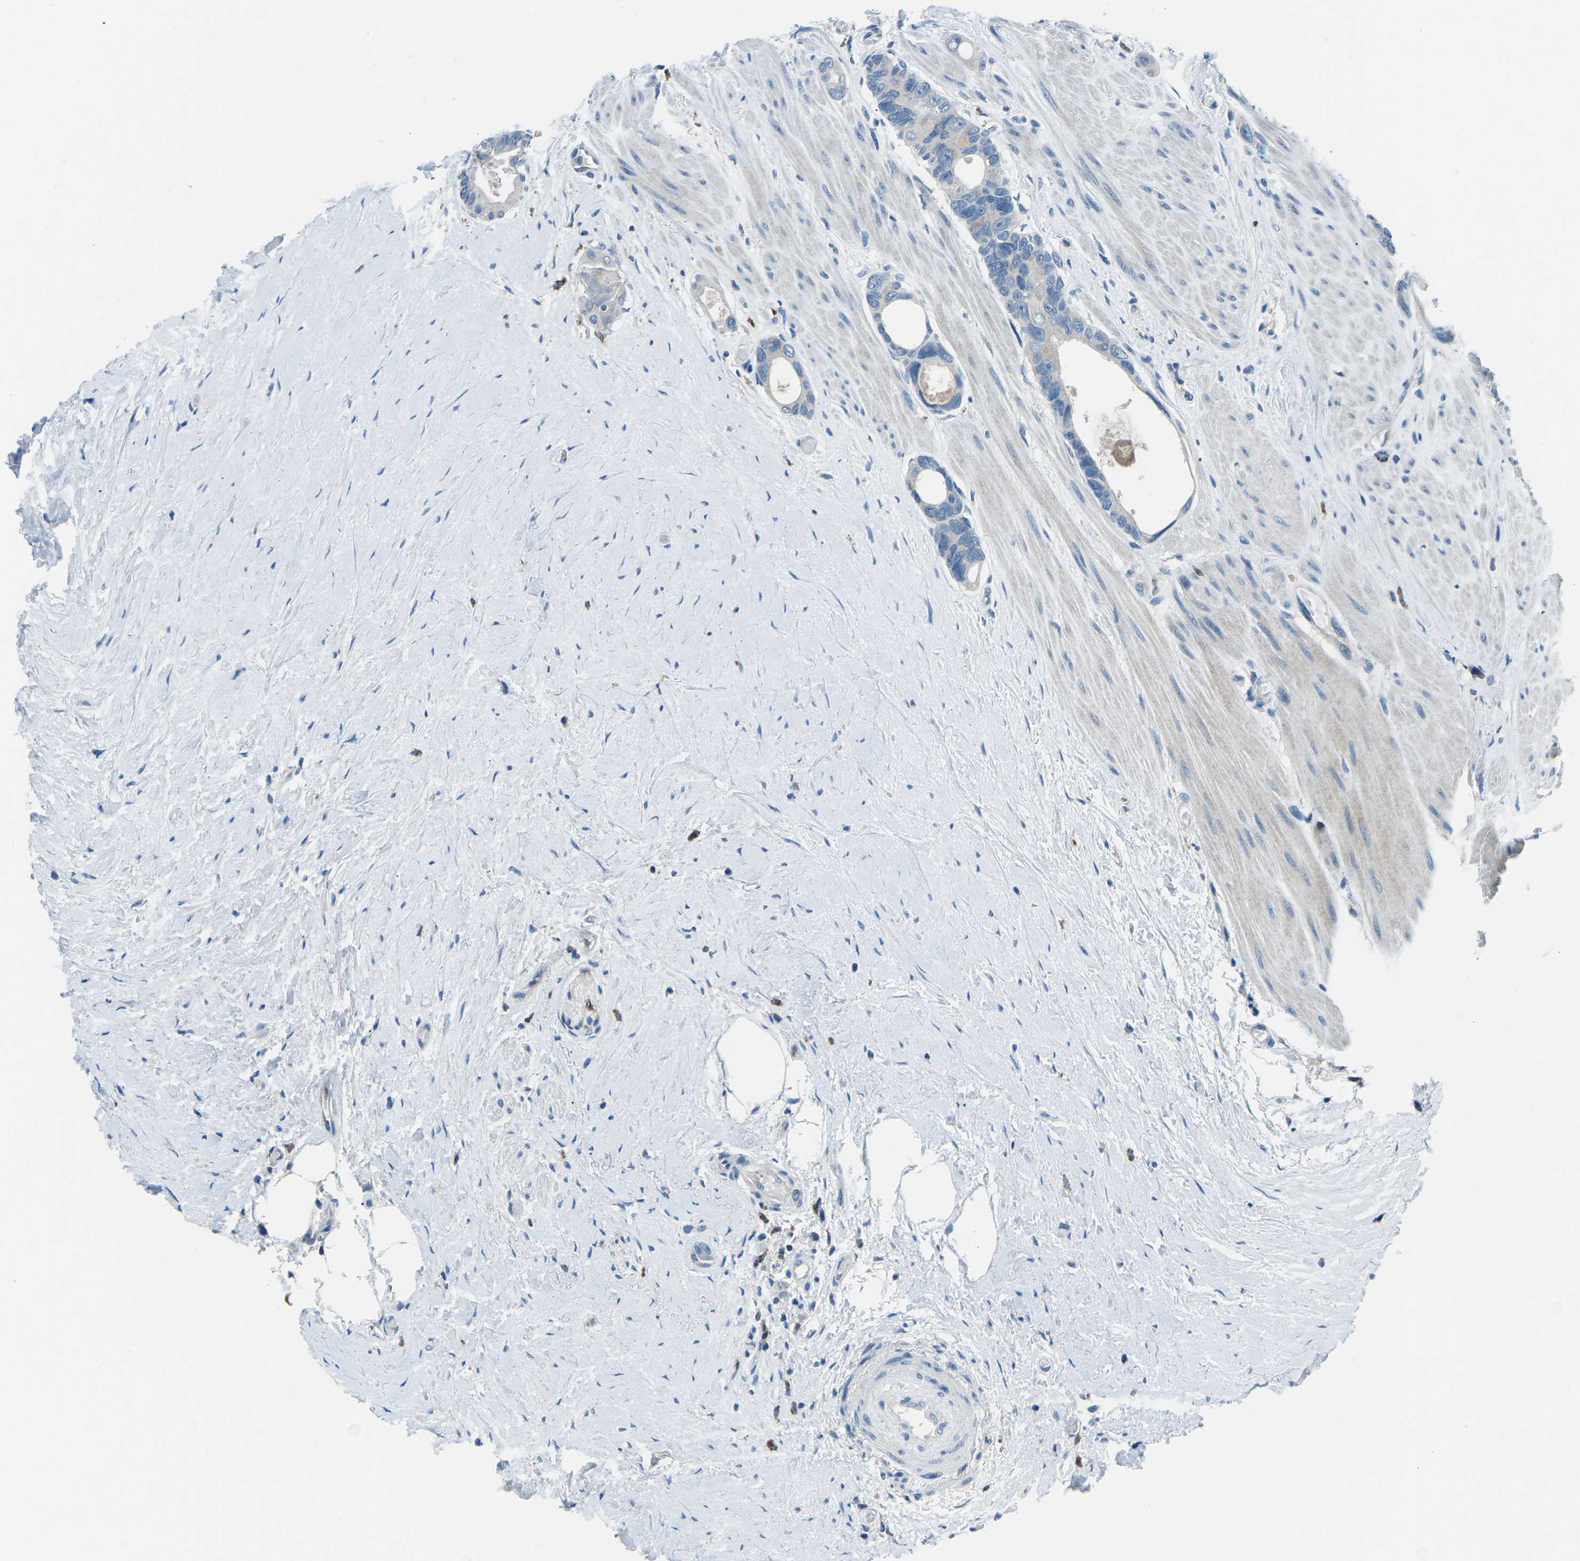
{"staining": {"intensity": "negative", "quantity": "none", "location": "none"}, "tissue": "colorectal cancer", "cell_type": "Tumor cells", "image_type": "cancer", "snomed": [{"axis": "morphology", "description": "Adenocarcinoma, NOS"}, {"axis": "topography", "description": "Rectum"}], "caption": "A high-resolution micrograph shows IHC staining of adenocarcinoma (colorectal), which exhibits no significant positivity in tumor cells.", "gene": "CD1D", "patient": {"sex": "male", "age": 51}}